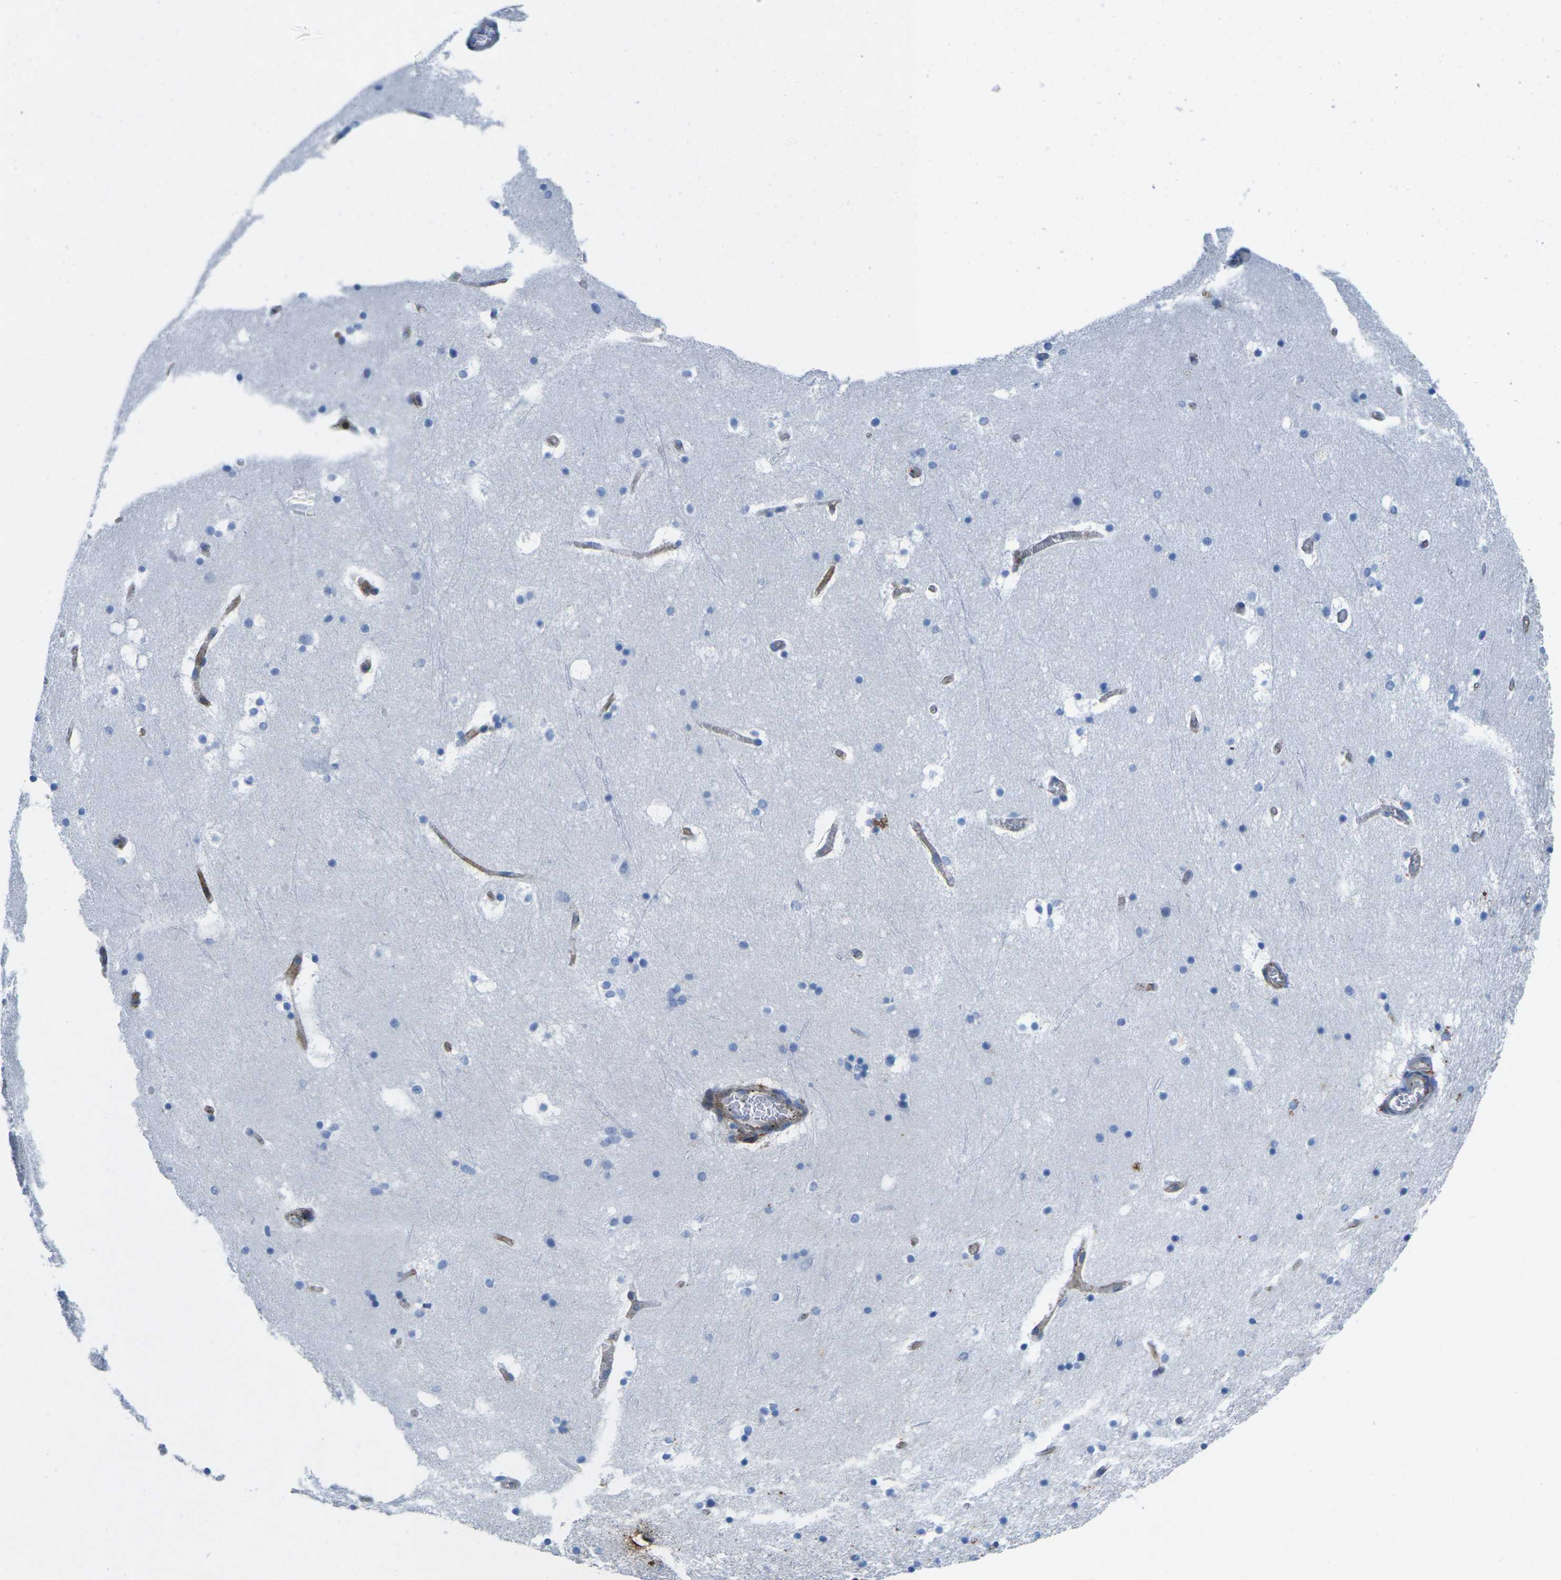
{"staining": {"intensity": "negative", "quantity": "none", "location": "none"}, "tissue": "hippocampus", "cell_type": "Glial cells", "image_type": "normal", "snomed": [{"axis": "morphology", "description": "Normal tissue, NOS"}, {"axis": "topography", "description": "Hippocampus"}], "caption": "This is an immunohistochemistry (IHC) photomicrograph of unremarkable human hippocampus. There is no positivity in glial cells.", "gene": "IQGAP1", "patient": {"sex": "male", "age": 45}}